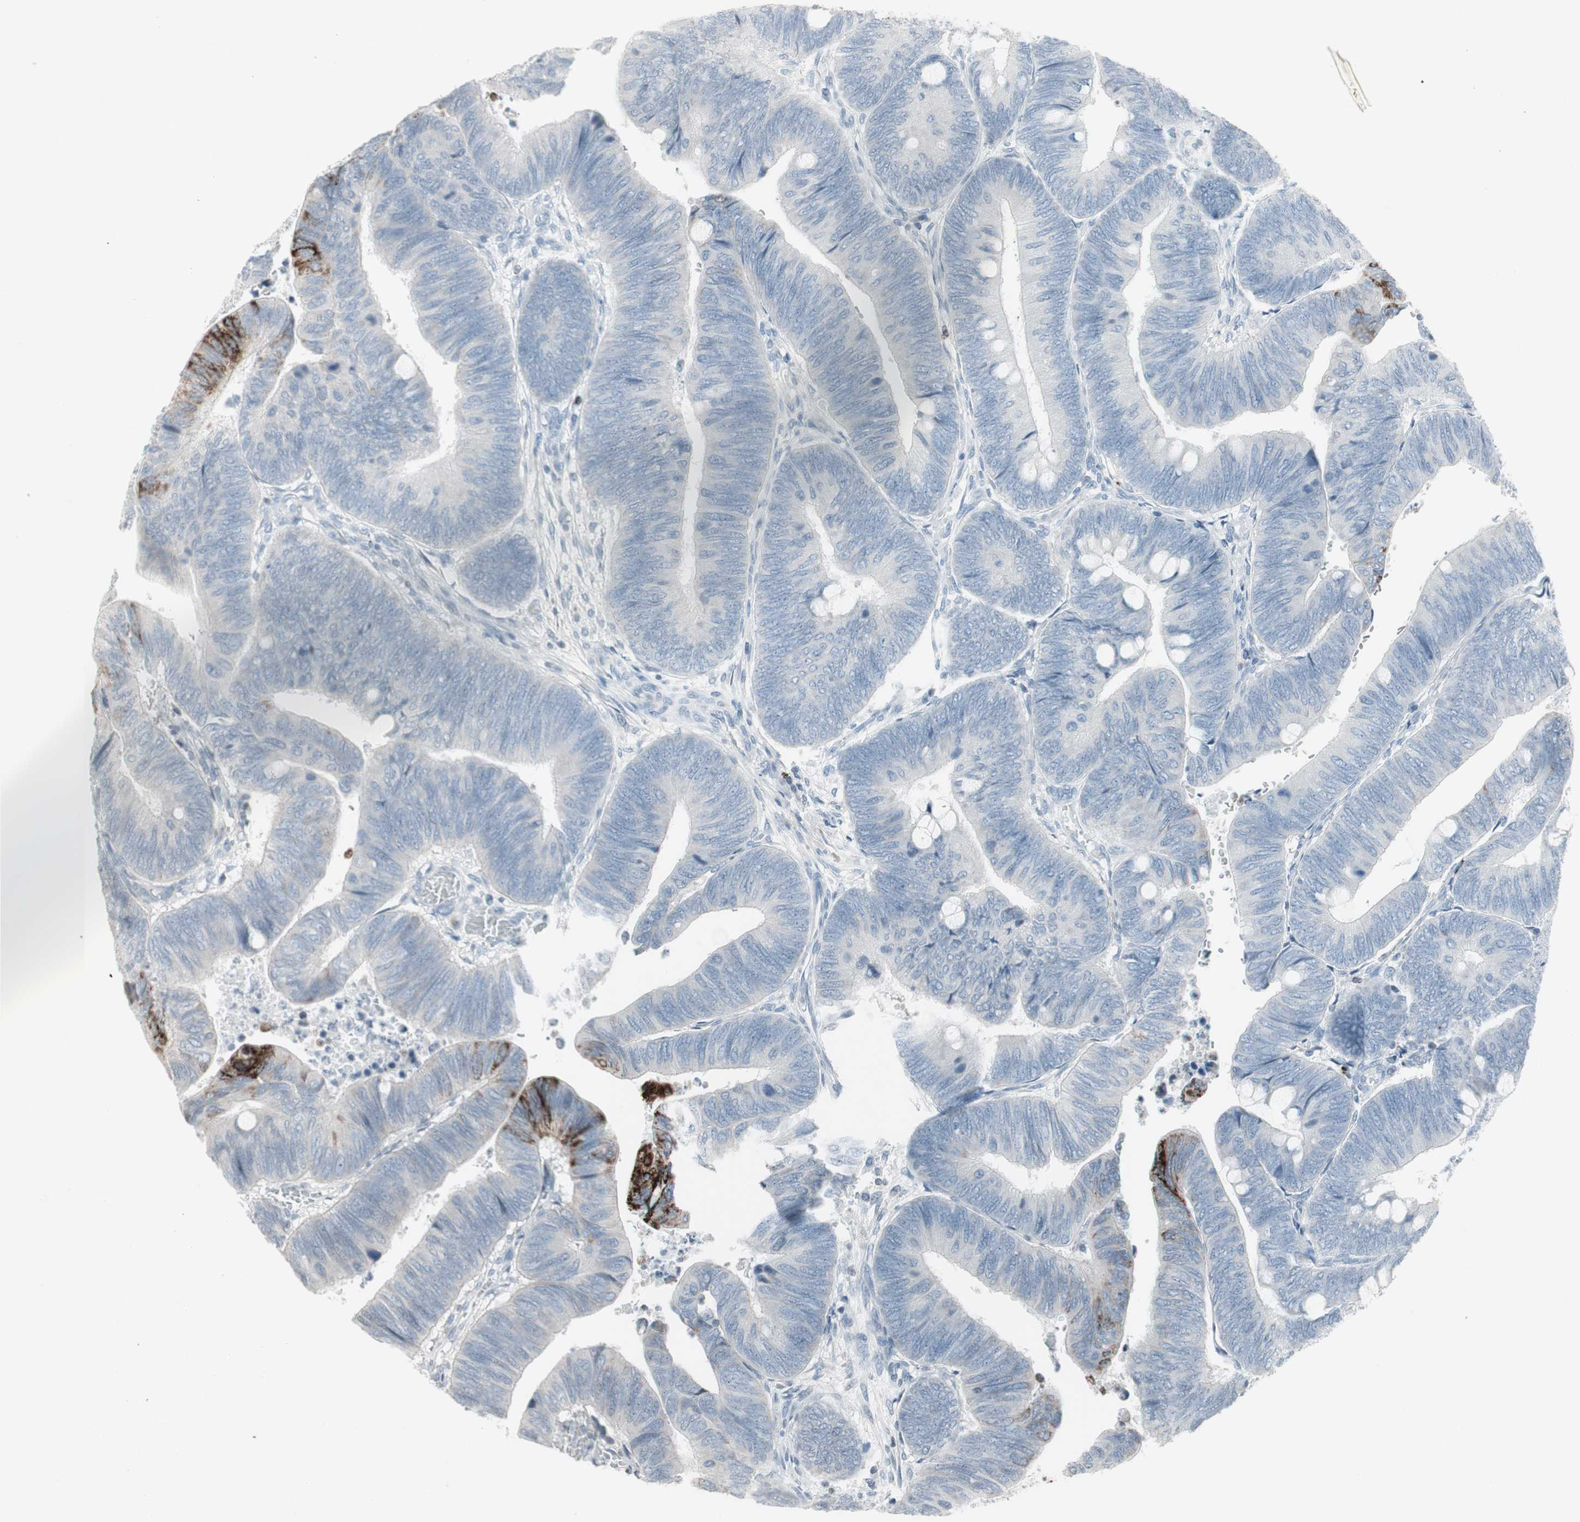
{"staining": {"intensity": "strong", "quantity": "<25%", "location": "cytoplasmic/membranous"}, "tissue": "colorectal cancer", "cell_type": "Tumor cells", "image_type": "cancer", "snomed": [{"axis": "morphology", "description": "Normal tissue, NOS"}, {"axis": "morphology", "description": "Adenocarcinoma, NOS"}, {"axis": "topography", "description": "Rectum"}, {"axis": "topography", "description": "Peripheral nerve tissue"}], "caption": "Protein expression analysis of human colorectal cancer reveals strong cytoplasmic/membranous expression in approximately <25% of tumor cells. The staining was performed using DAB, with brown indicating positive protein expression. Nuclei are stained blue with hematoxylin.", "gene": "ARG2", "patient": {"sex": "male", "age": 92}}